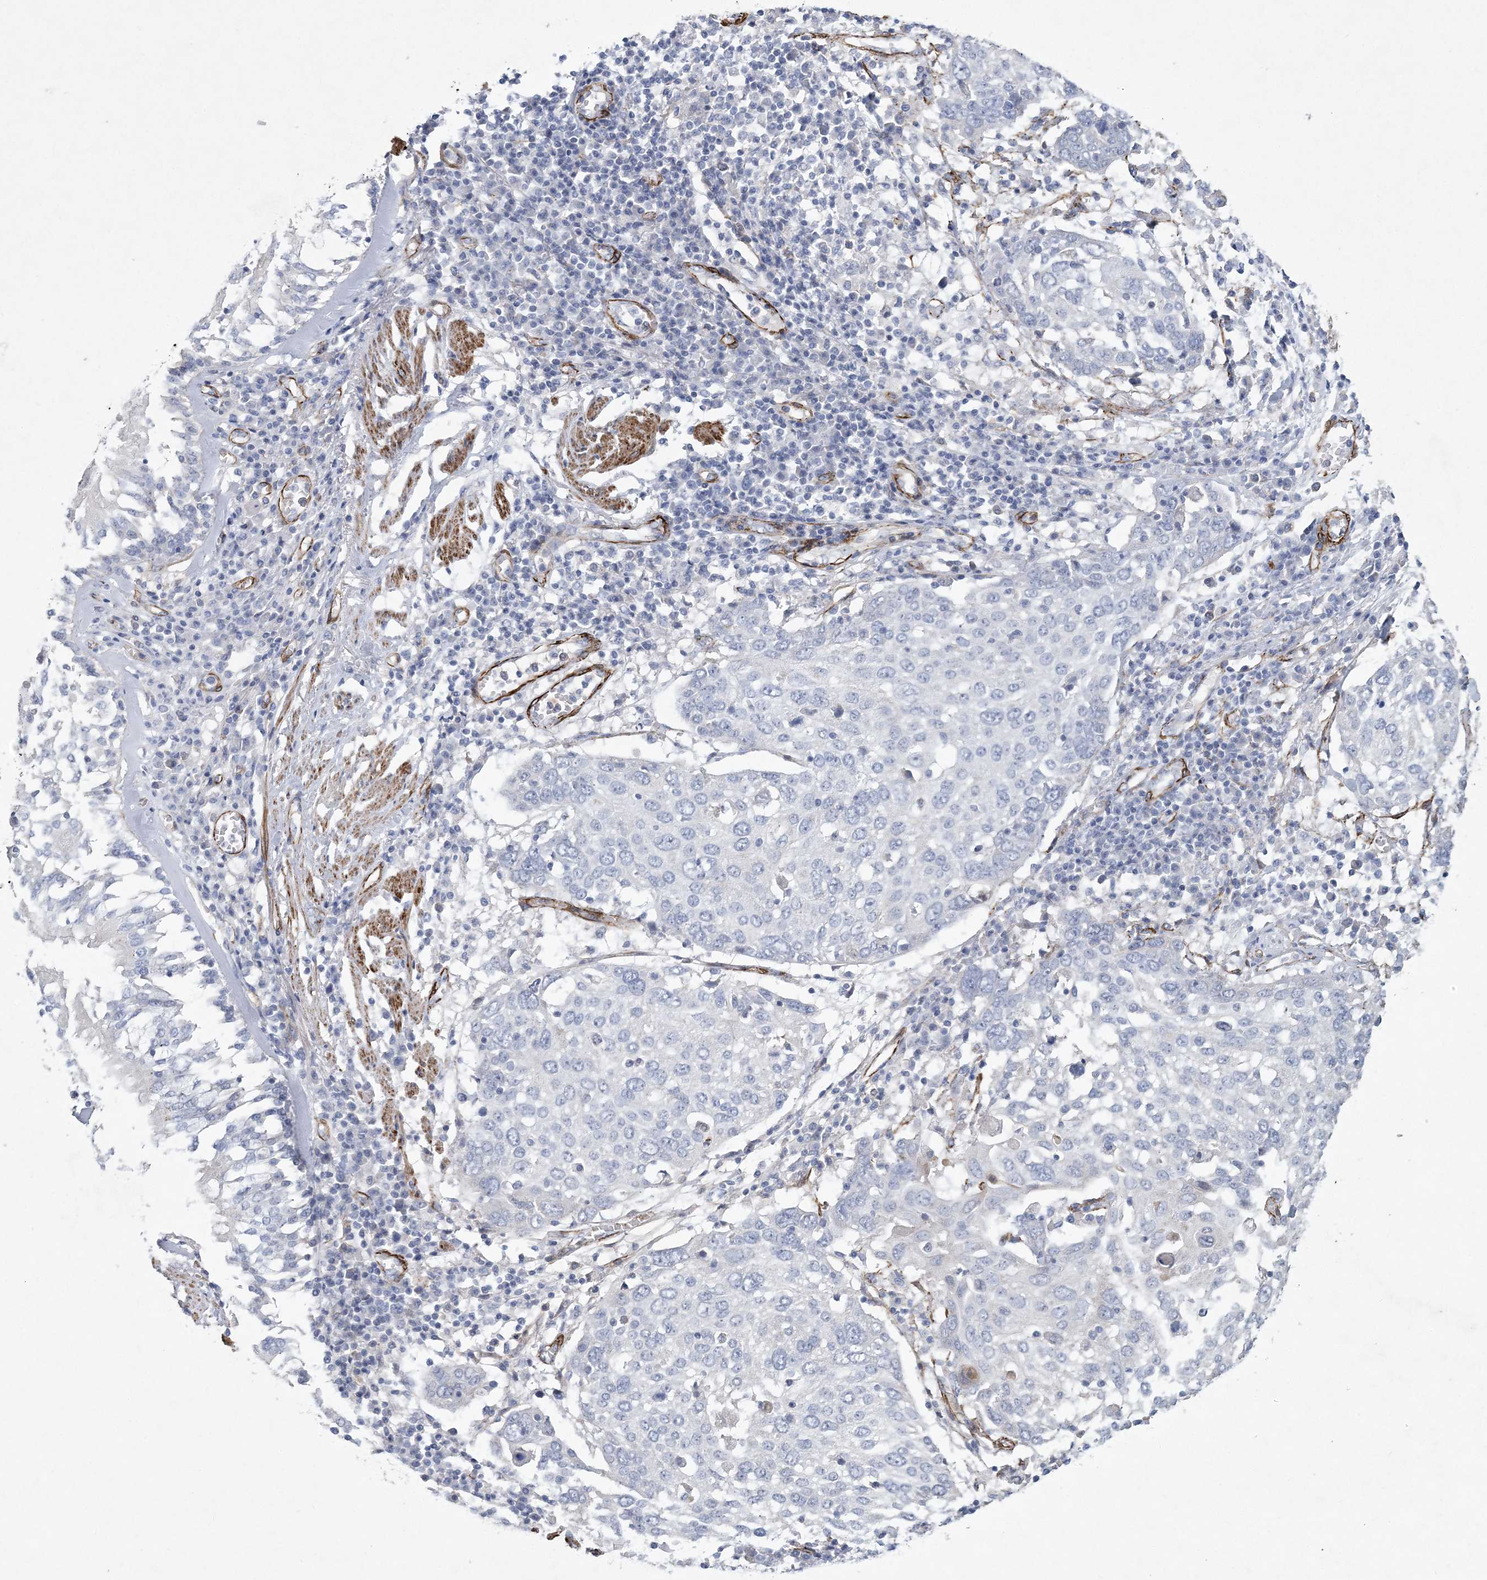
{"staining": {"intensity": "negative", "quantity": "none", "location": "none"}, "tissue": "lung cancer", "cell_type": "Tumor cells", "image_type": "cancer", "snomed": [{"axis": "morphology", "description": "Squamous cell carcinoma, NOS"}, {"axis": "topography", "description": "Lung"}], "caption": "Immunohistochemical staining of squamous cell carcinoma (lung) shows no significant positivity in tumor cells.", "gene": "ARSJ", "patient": {"sex": "male", "age": 65}}